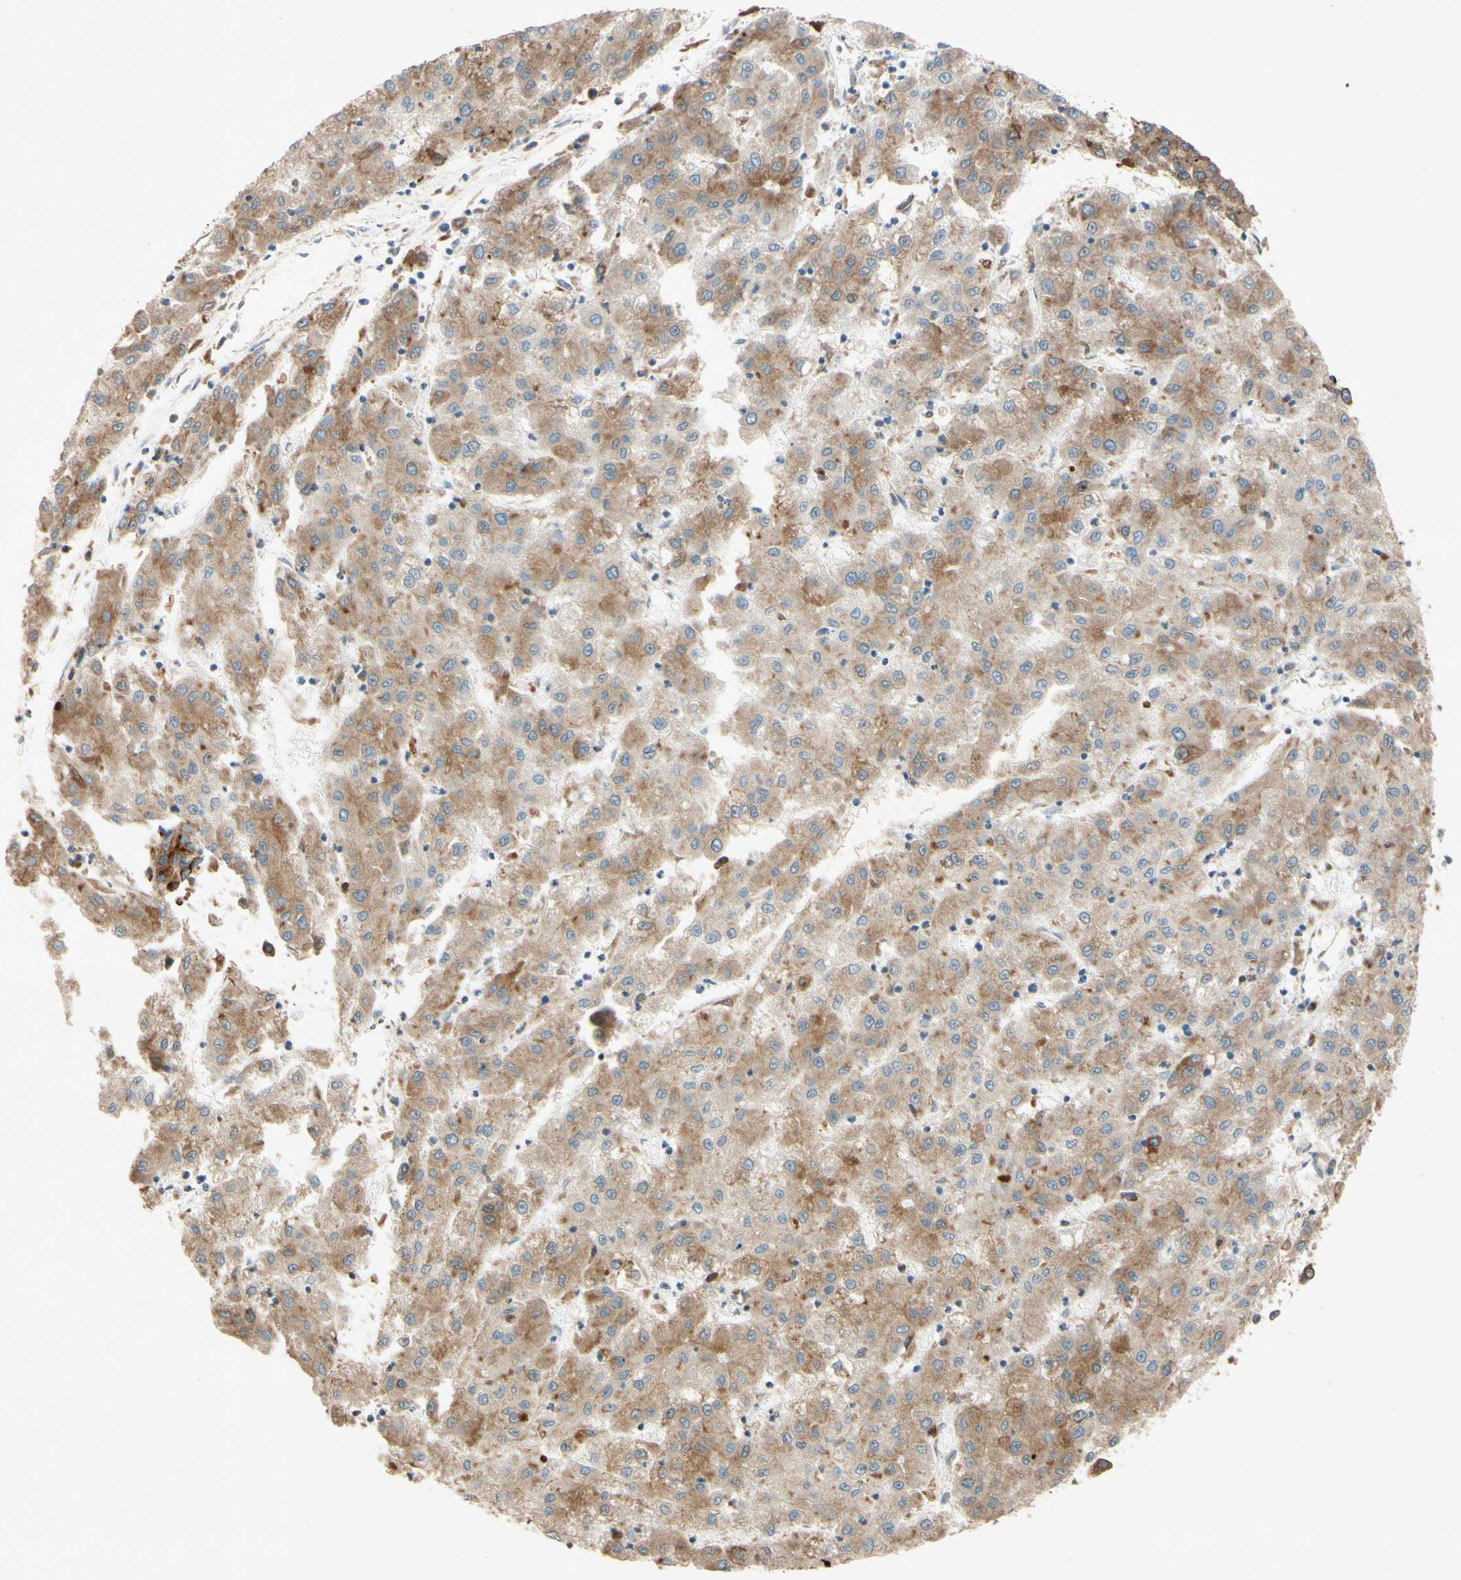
{"staining": {"intensity": "moderate", "quantity": "25%-75%", "location": "cytoplasmic/membranous"}, "tissue": "liver cancer", "cell_type": "Tumor cells", "image_type": "cancer", "snomed": [{"axis": "morphology", "description": "Carcinoma, Hepatocellular, NOS"}, {"axis": "topography", "description": "Liver"}], "caption": "Protein expression analysis of human liver cancer reveals moderate cytoplasmic/membranous positivity in approximately 25%-75% of tumor cells.", "gene": "PTPRU", "patient": {"sex": "male", "age": 72}}